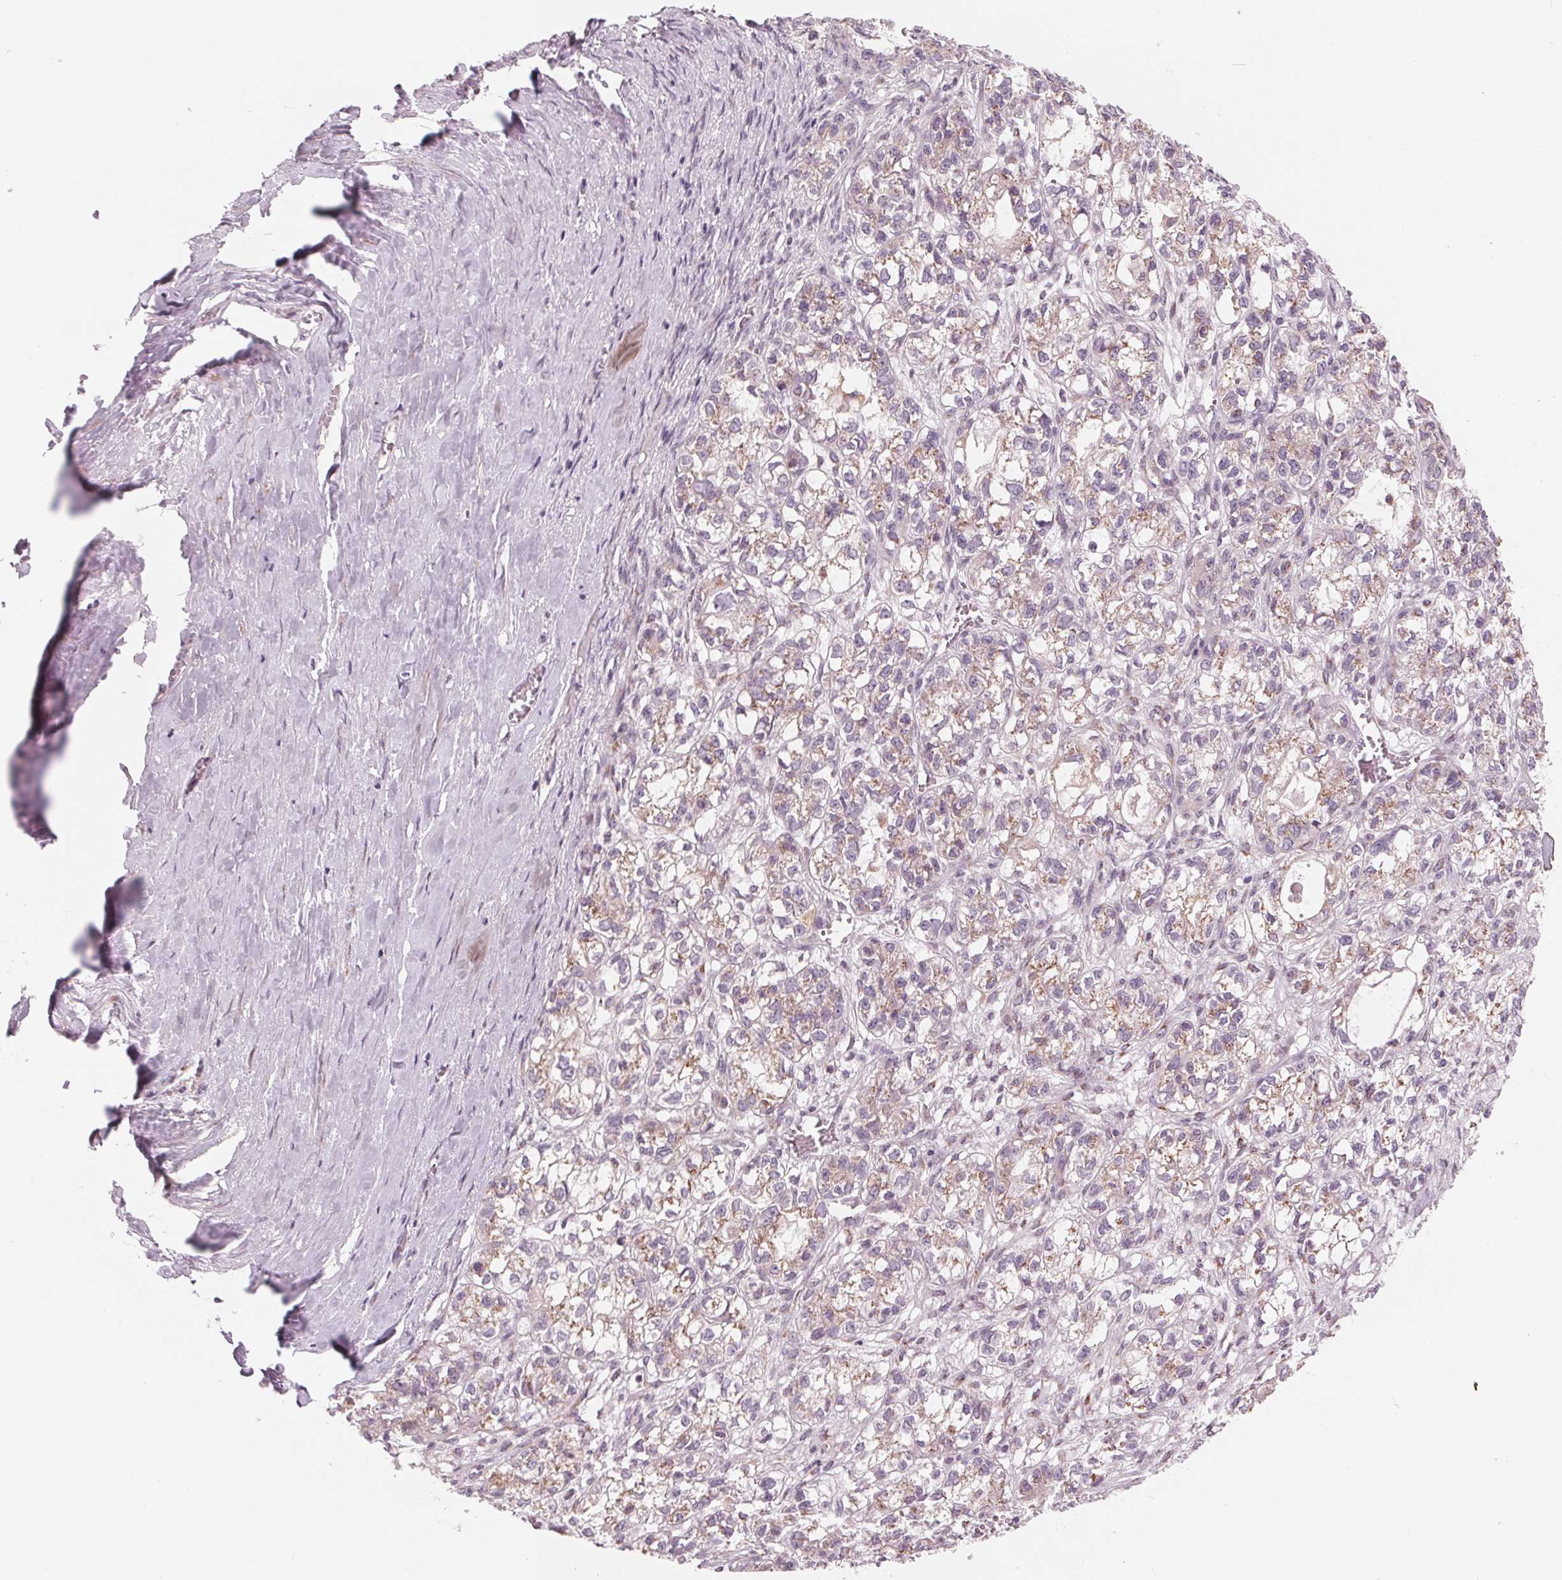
{"staining": {"intensity": "weak", "quantity": "25%-75%", "location": "cytoplasmic/membranous"}, "tissue": "ovarian cancer", "cell_type": "Tumor cells", "image_type": "cancer", "snomed": [{"axis": "morphology", "description": "Carcinoma, endometroid"}, {"axis": "topography", "description": "Ovary"}], "caption": "This is a micrograph of immunohistochemistry staining of endometroid carcinoma (ovarian), which shows weak staining in the cytoplasmic/membranous of tumor cells.", "gene": "IL9R", "patient": {"sex": "female", "age": 64}}